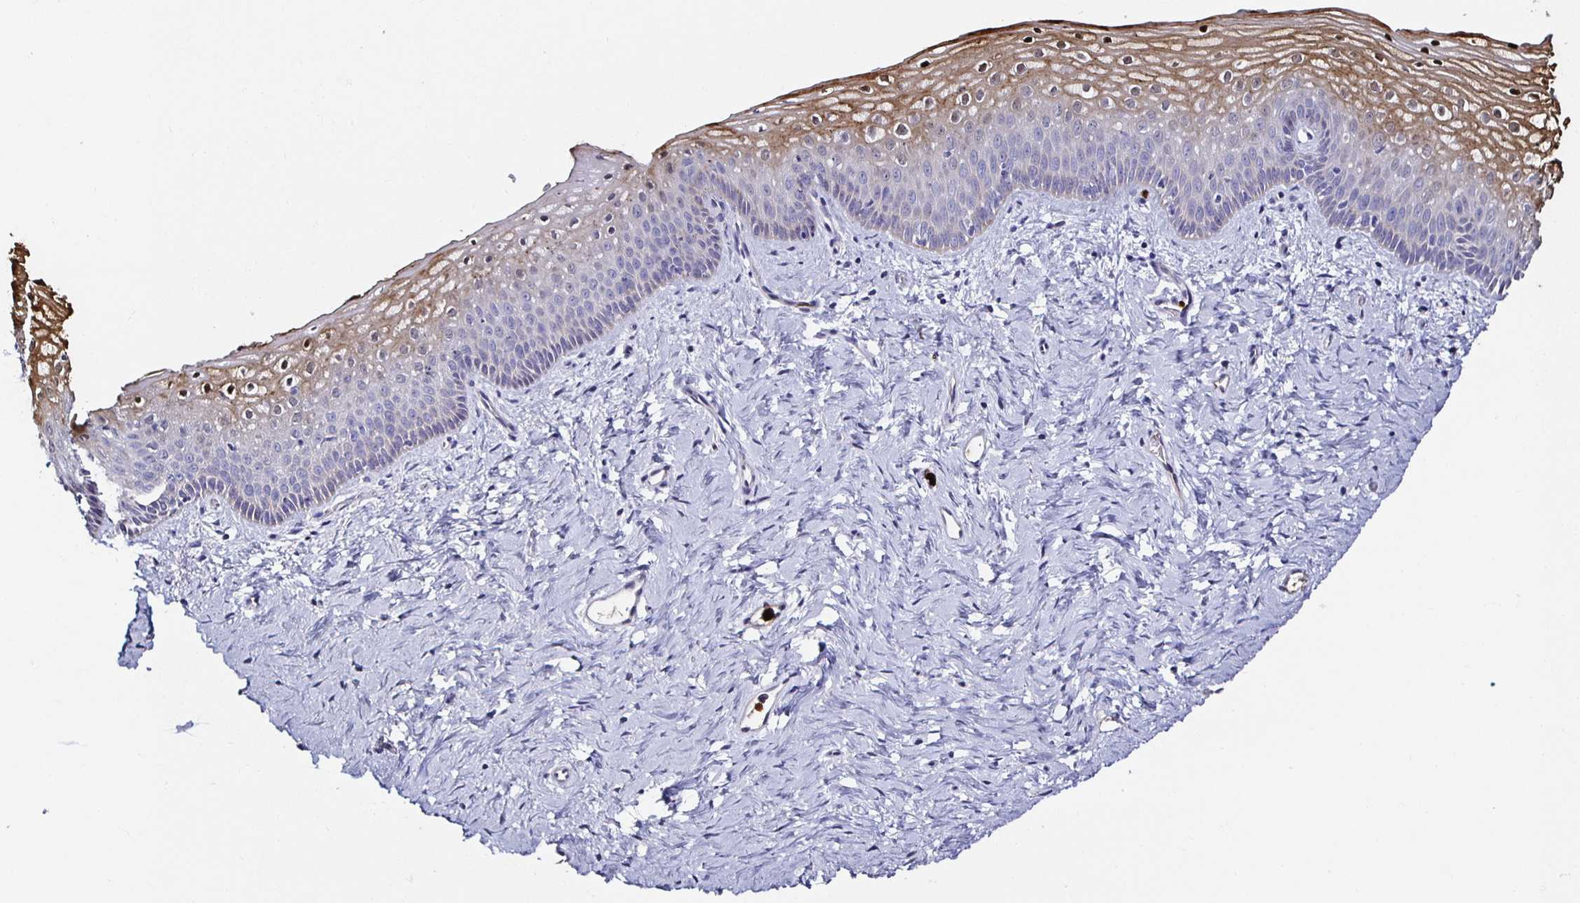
{"staining": {"intensity": "moderate", "quantity": "<25%", "location": "cytoplasmic/membranous,nuclear"}, "tissue": "vagina", "cell_type": "Squamous epithelial cells", "image_type": "normal", "snomed": [{"axis": "morphology", "description": "Normal tissue, NOS"}, {"axis": "topography", "description": "Vagina"}], "caption": "Vagina stained with a brown dye displays moderate cytoplasmic/membranous,nuclear positive positivity in approximately <25% of squamous epithelial cells.", "gene": "TLR4", "patient": {"sex": "female", "age": 45}}